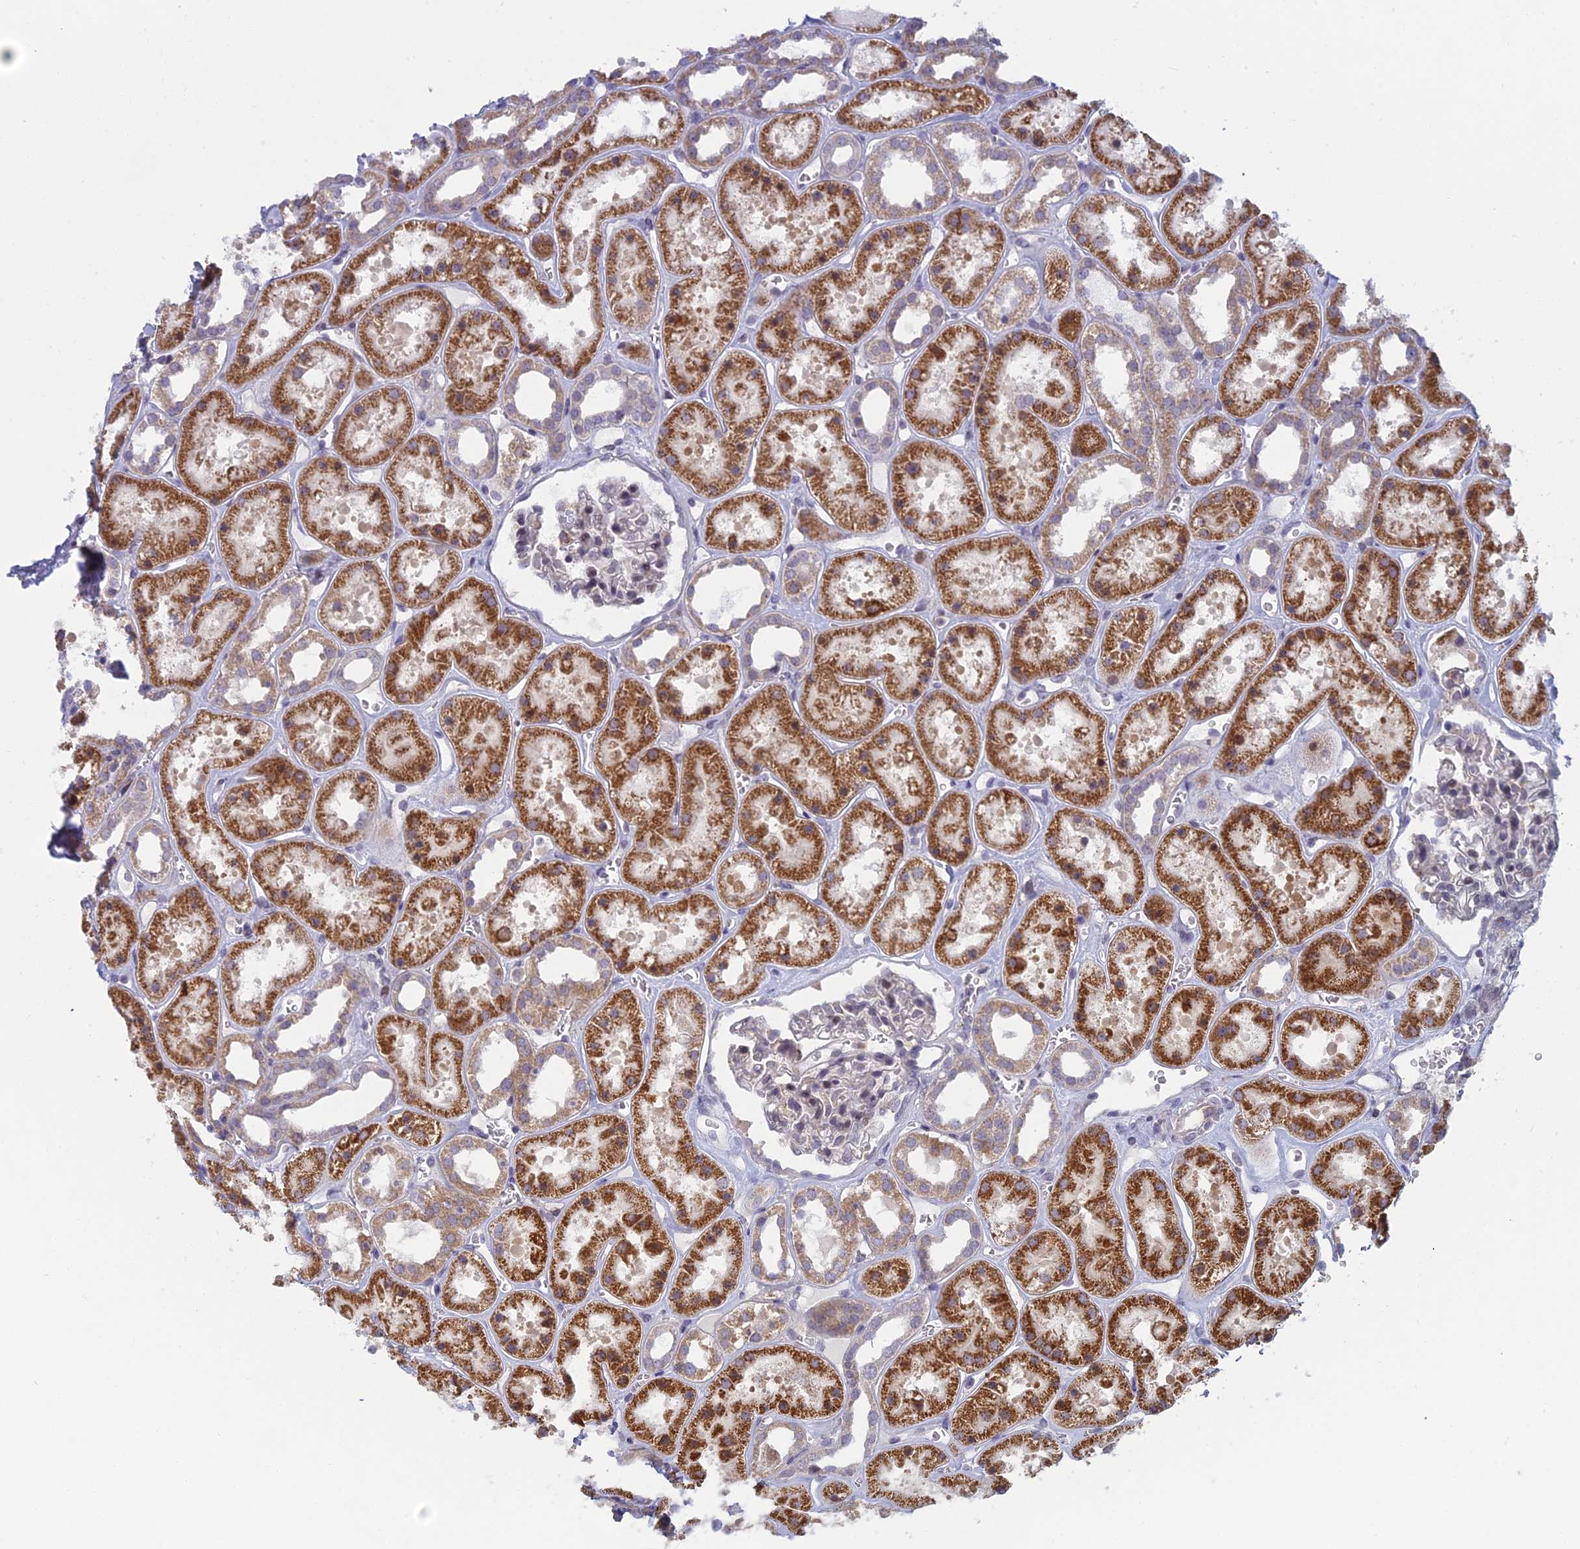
{"staining": {"intensity": "moderate", "quantity": "<25%", "location": "nuclear"}, "tissue": "kidney", "cell_type": "Cells in glomeruli", "image_type": "normal", "snomed": [{"axis": "morphology", "description": "Normal tissue, NOS"}, {"axis": "topography", "description": "Kidney"}], "caption": "Moderate nuclear positivity for a protein is identified in approximately <25% of cells in glomeruli of normal kidney using immunohistochemistry (IHC).", "gene": "PPP1R26", "patient": {"sex": "female", "age": 41}}